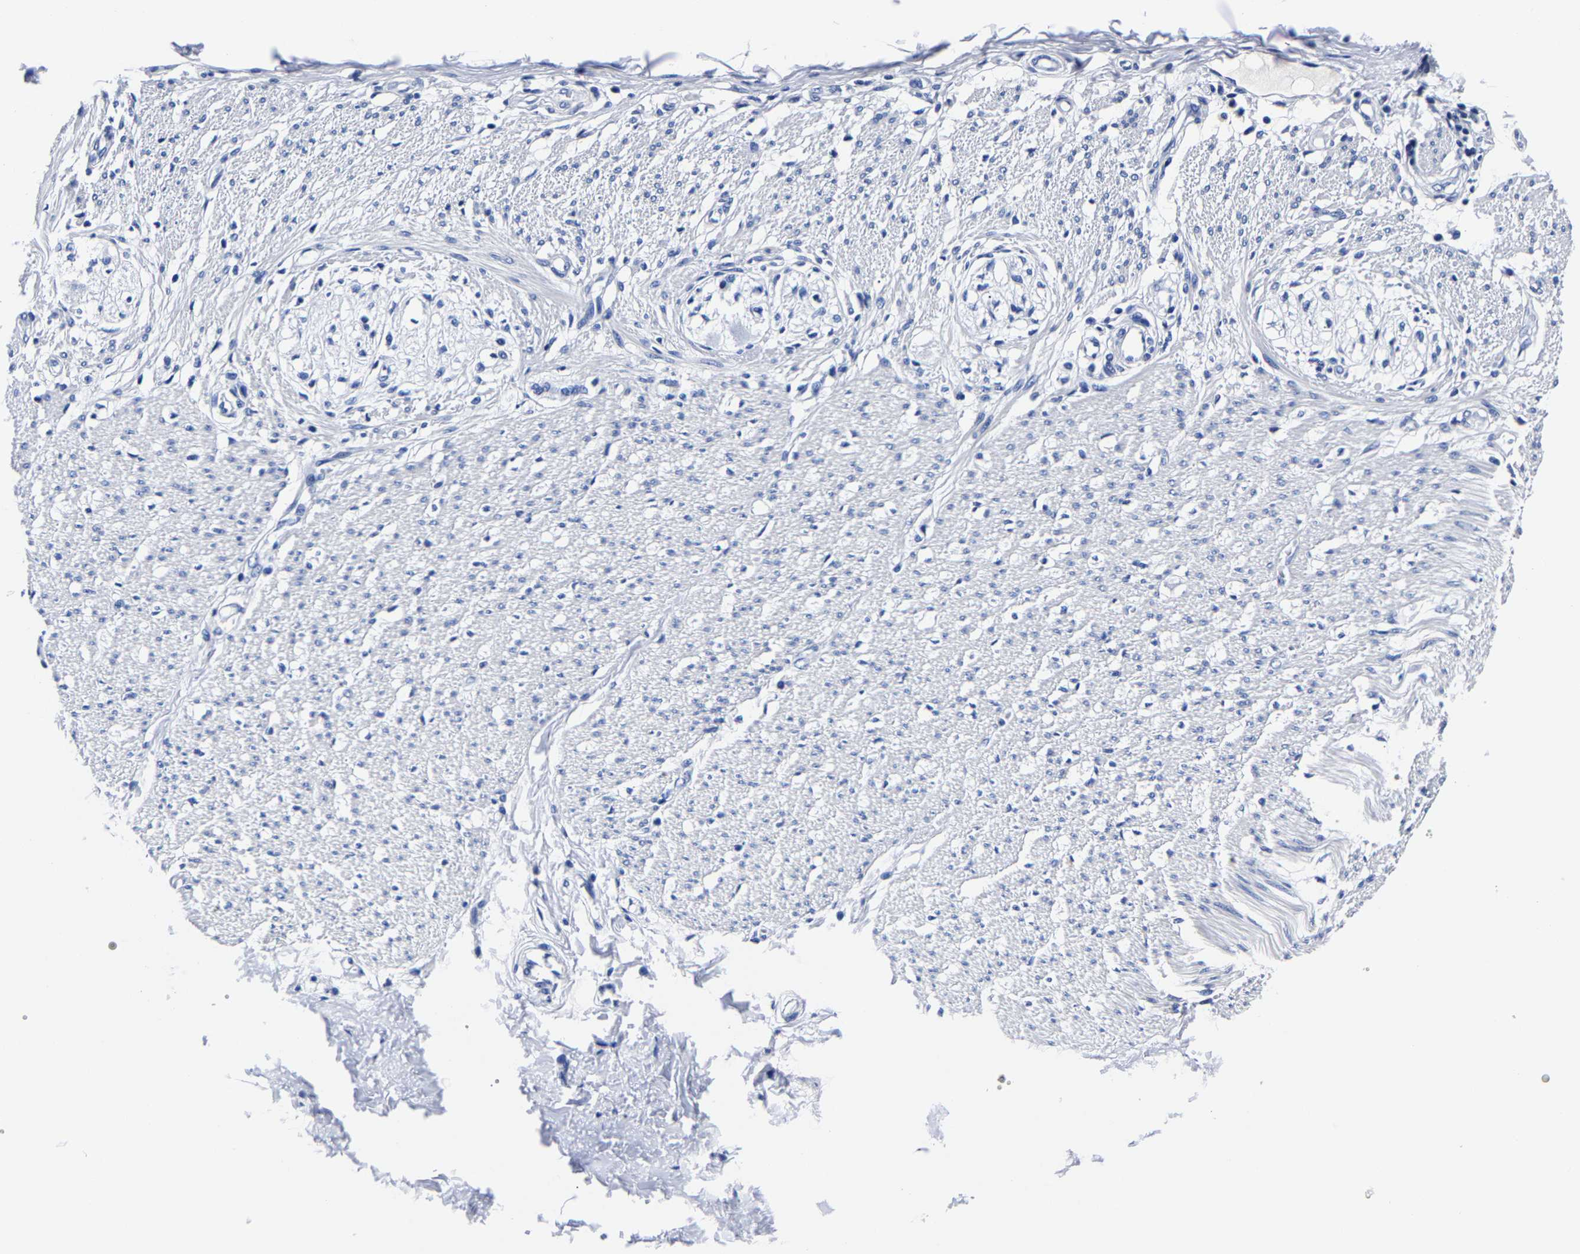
{"staining": {"intensity": "negative", "quantity": "none", "location": "none"}, "tissue": "smooth muscle", "cell_type": "Smooth muscle cells", "image_type": "normal", "snomed": [{"axis": "morphology", "description": "Normal tissue, NOS"}, {"axis": "morphology", "description": "Adenocarcinoma, NOS"}, {"axis": "topography", "description": "Colon"}, {"axis": "topography", "description": "Peripheral nerve tissue"}], "caption": "The micrograph displays no significant positivity in smooth muscle cells of smooth muscle.", "gene": "CPA2", "patient": {"sex": "male", "age": 14}}